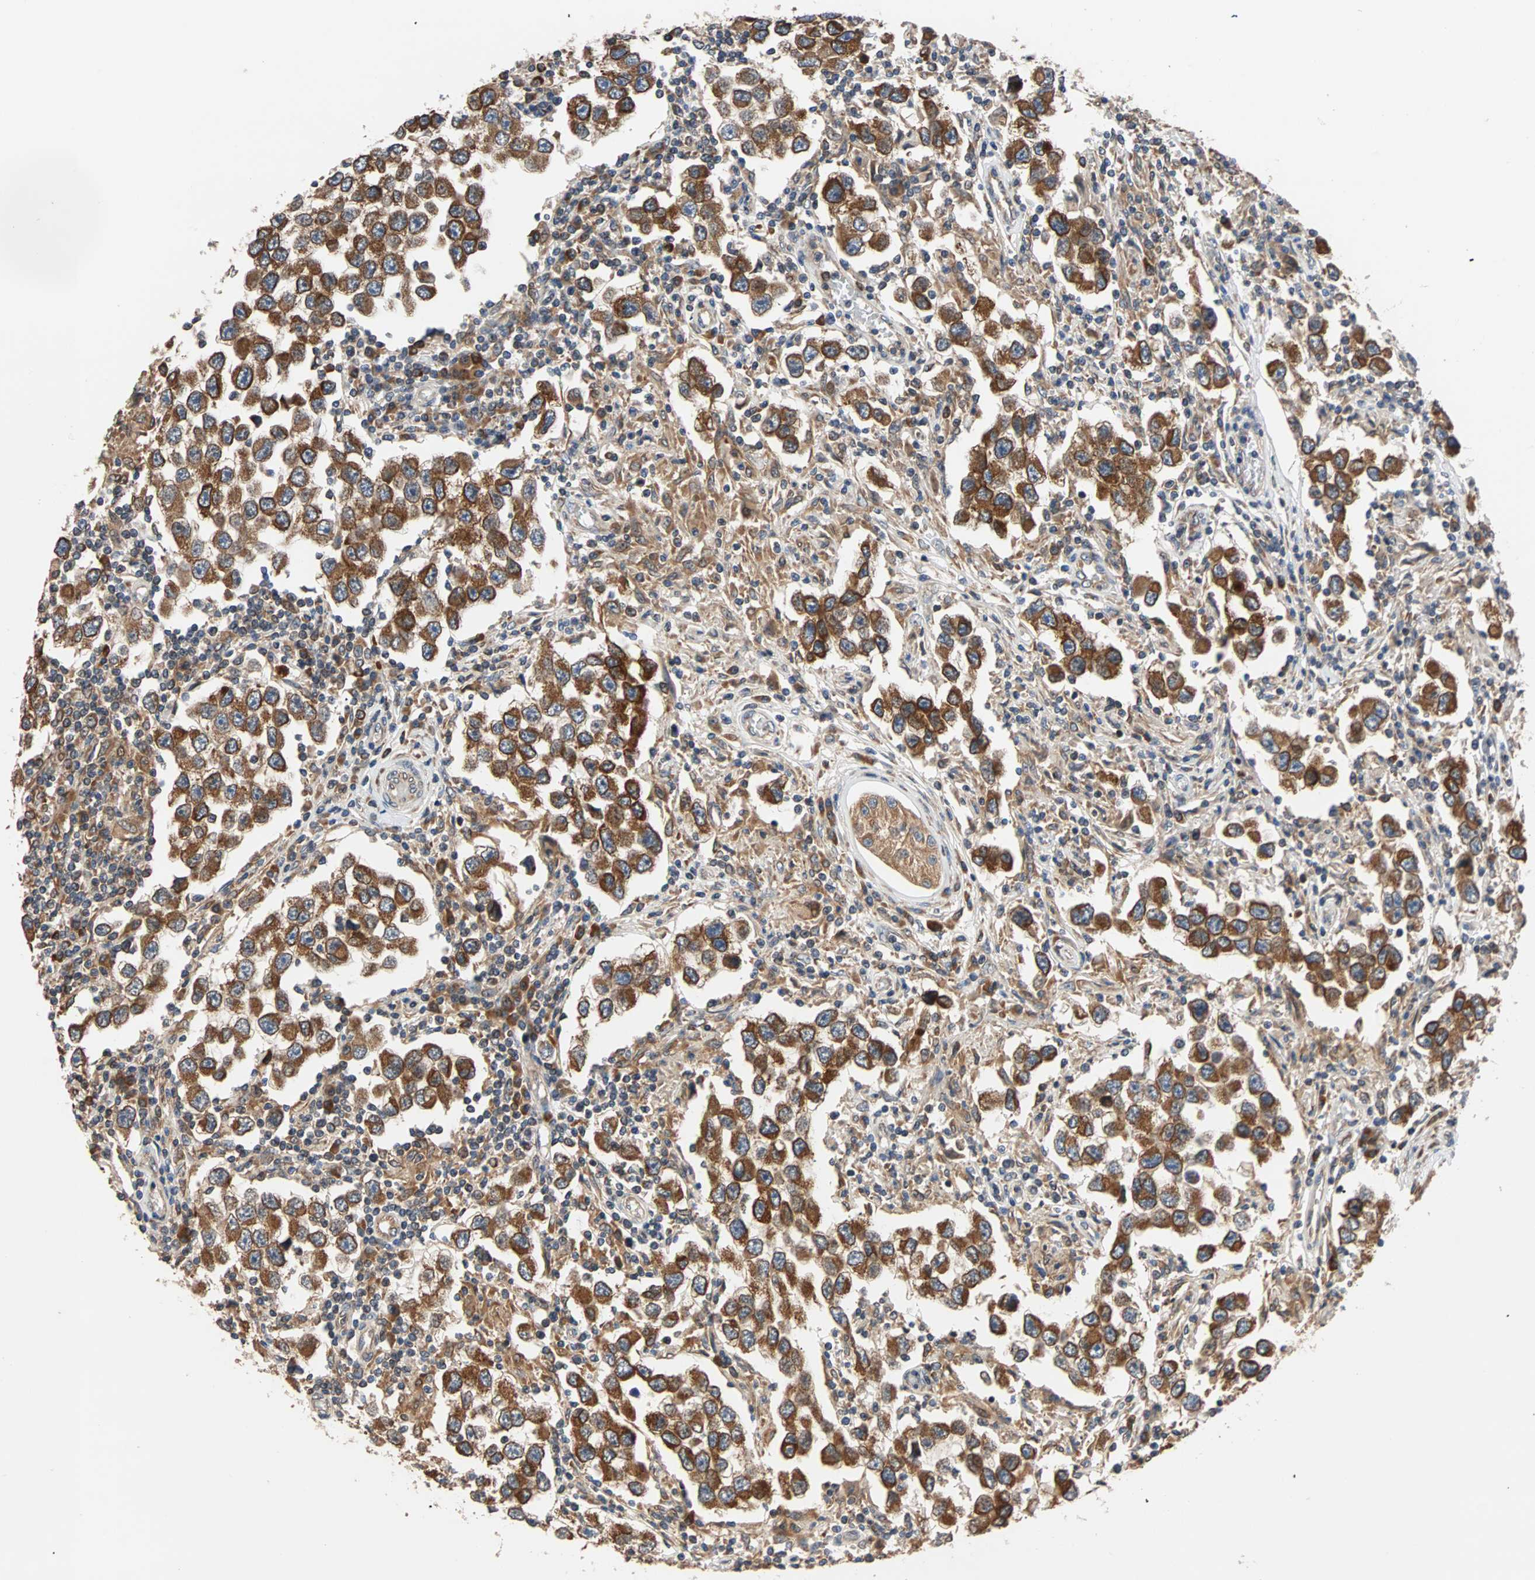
{"staining": {"intensity": "strong", "quantity": ">75%", "location": "cytoplasmic/membranous,nuclear"}, "tissue": "testis cancer", "cell_type": "Tumor cells", "image_type": "cancer", "snomed": [{"axis": "morphology", "description": "Carcinoma, Embryonal, NOS"}, {"axis": "topography", "description": "Testis"}], "caption": "A high amount of strong cytoplasmic/membranous and nuclear expression is identified in approximately >75% of tumor cells in testis cancer tissue.", "gene": "AUP1", "patient": {"sex": "male", "age": 21}}